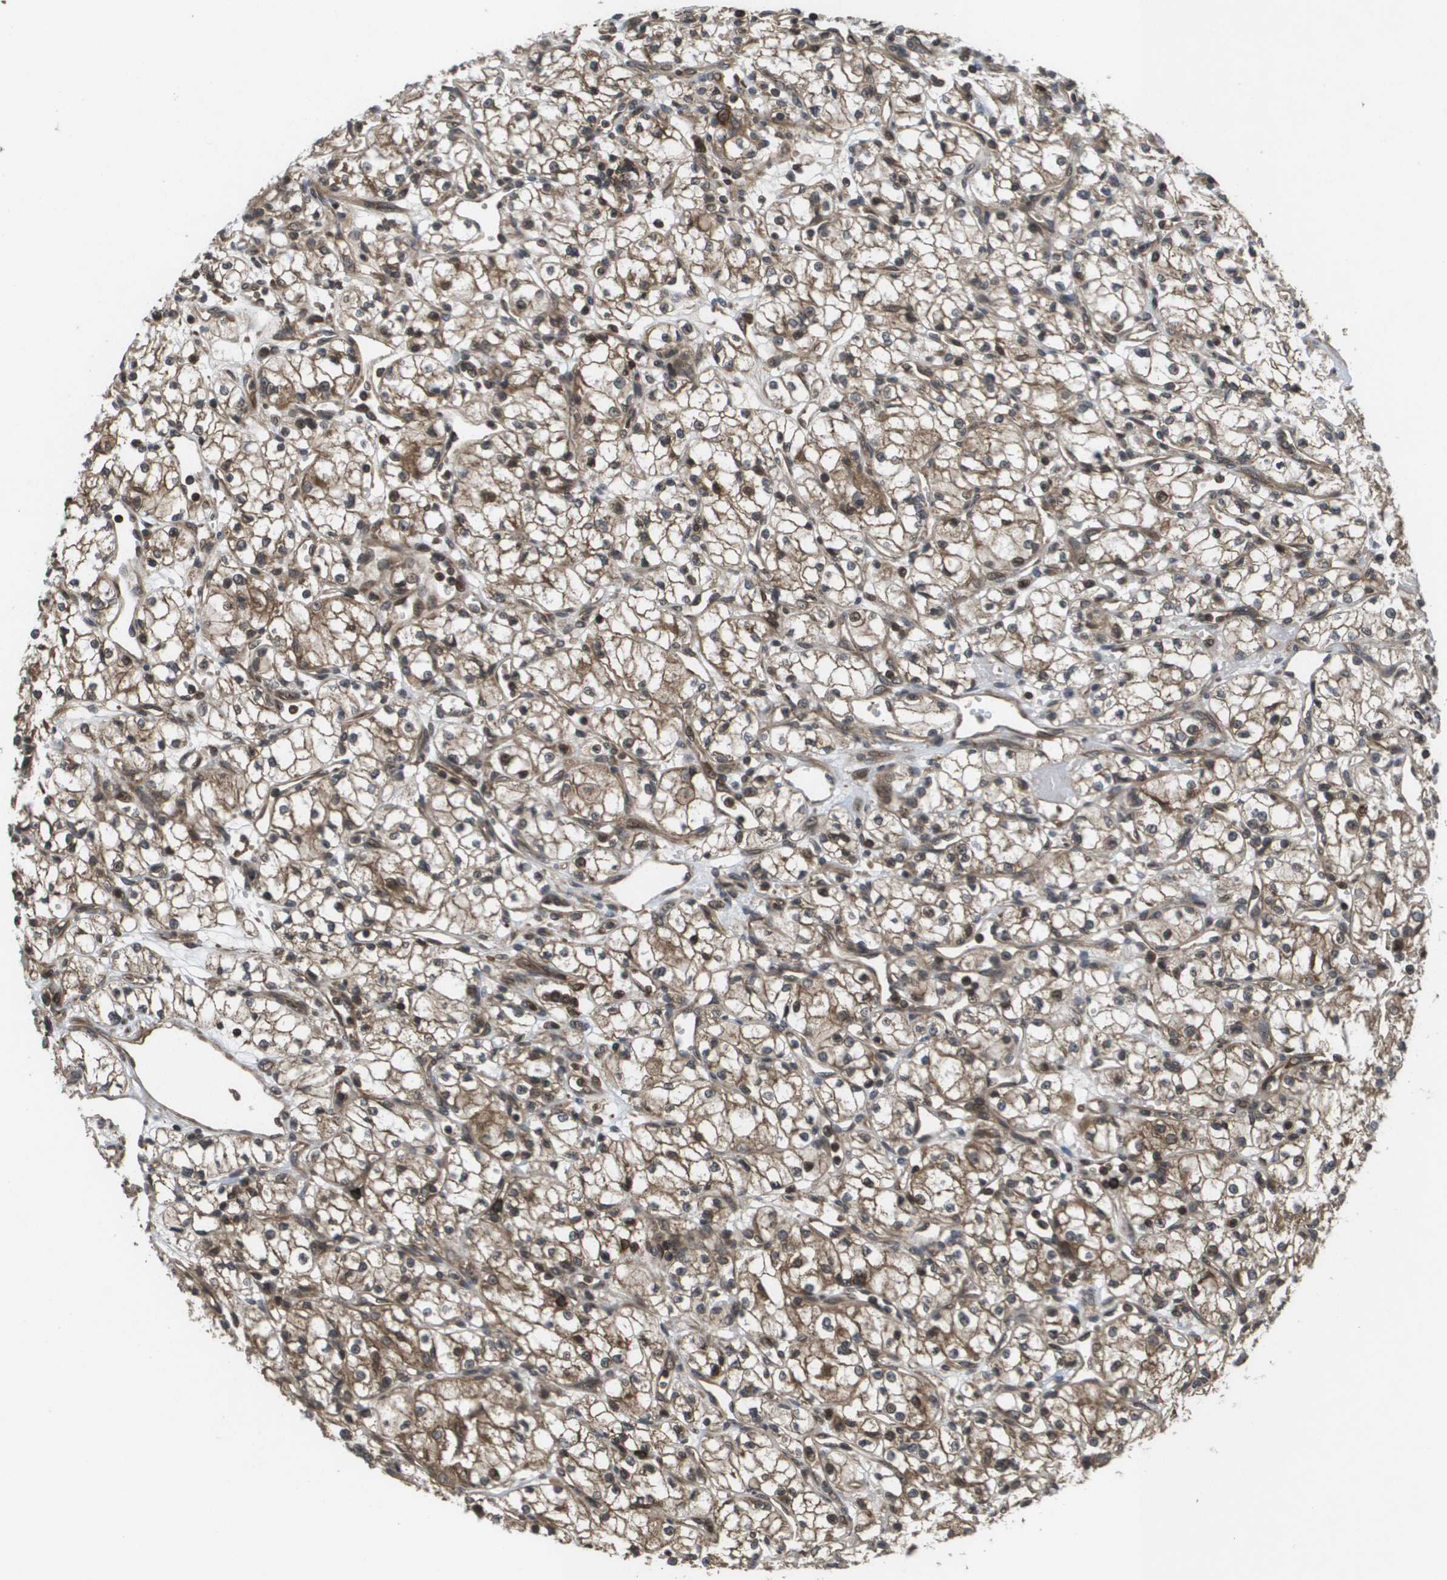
{"staining": {"intensity": "moderate", "quantity": ">75%", "location": "cytoplasmic/membranous"}, "tissue": "renal cancer", "cell_type": "Tumor cells", "image_type": "cancer", "snomed": [{"axis": "morphology", "description": "Normal tissue, NOS"}, {"axis": "morphology", "description": "Adenocarcinoma, NOS"}, {"axis": "topography", "description": "Kidney"}], "caption": "This histopathology image displays renal cancer (adenocarcinoma) stained with immunohistochemistry to label a protein in brown. The cytoplasmic/membranous of tumor cells show moderate positivity for the protein. Nuclei are counter-stained blue.", "gene": "KIF11", "patient": {"sex": "male", "age": 59}}